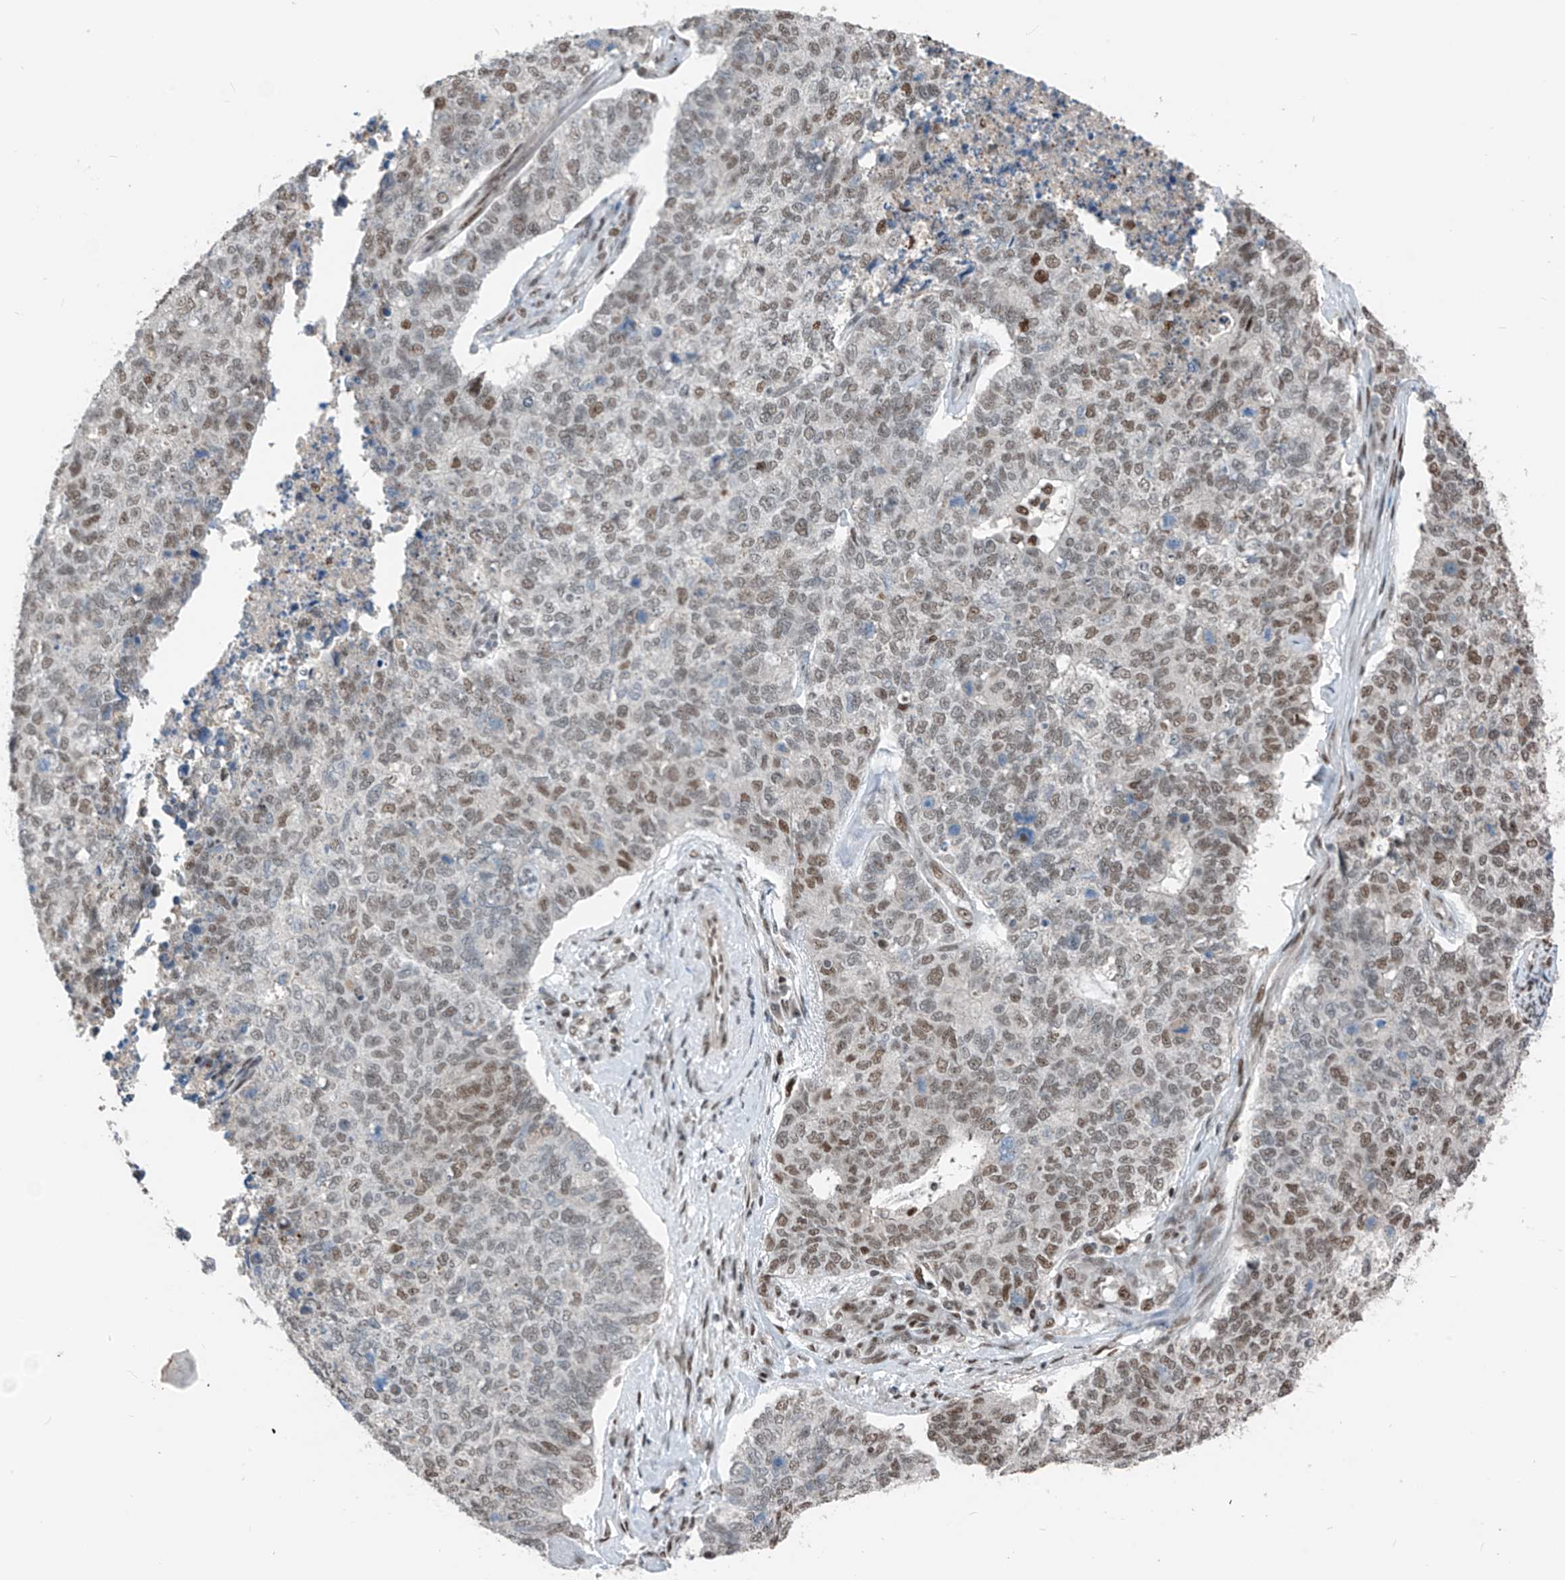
{"staining": {"intensity": "weak", "quantity": "25%-75%", "location": "nuclear"}, "tissue": "cervical cancer", "cell_type": "Tumor cells", "image_type": "cancer", "snomed": [{"axis": "morphology", "description": "Squamous cell carcinoma, NOS"}, {"axis": "topography", "description": "Cervix"}], "caption": "Cervical cancer (squamous cell carcinoma) stained with a protein marker exhibits weak staining in tumor cells.", "gene": "RBP7", "patient": {"sex": "female", "age": 63}}